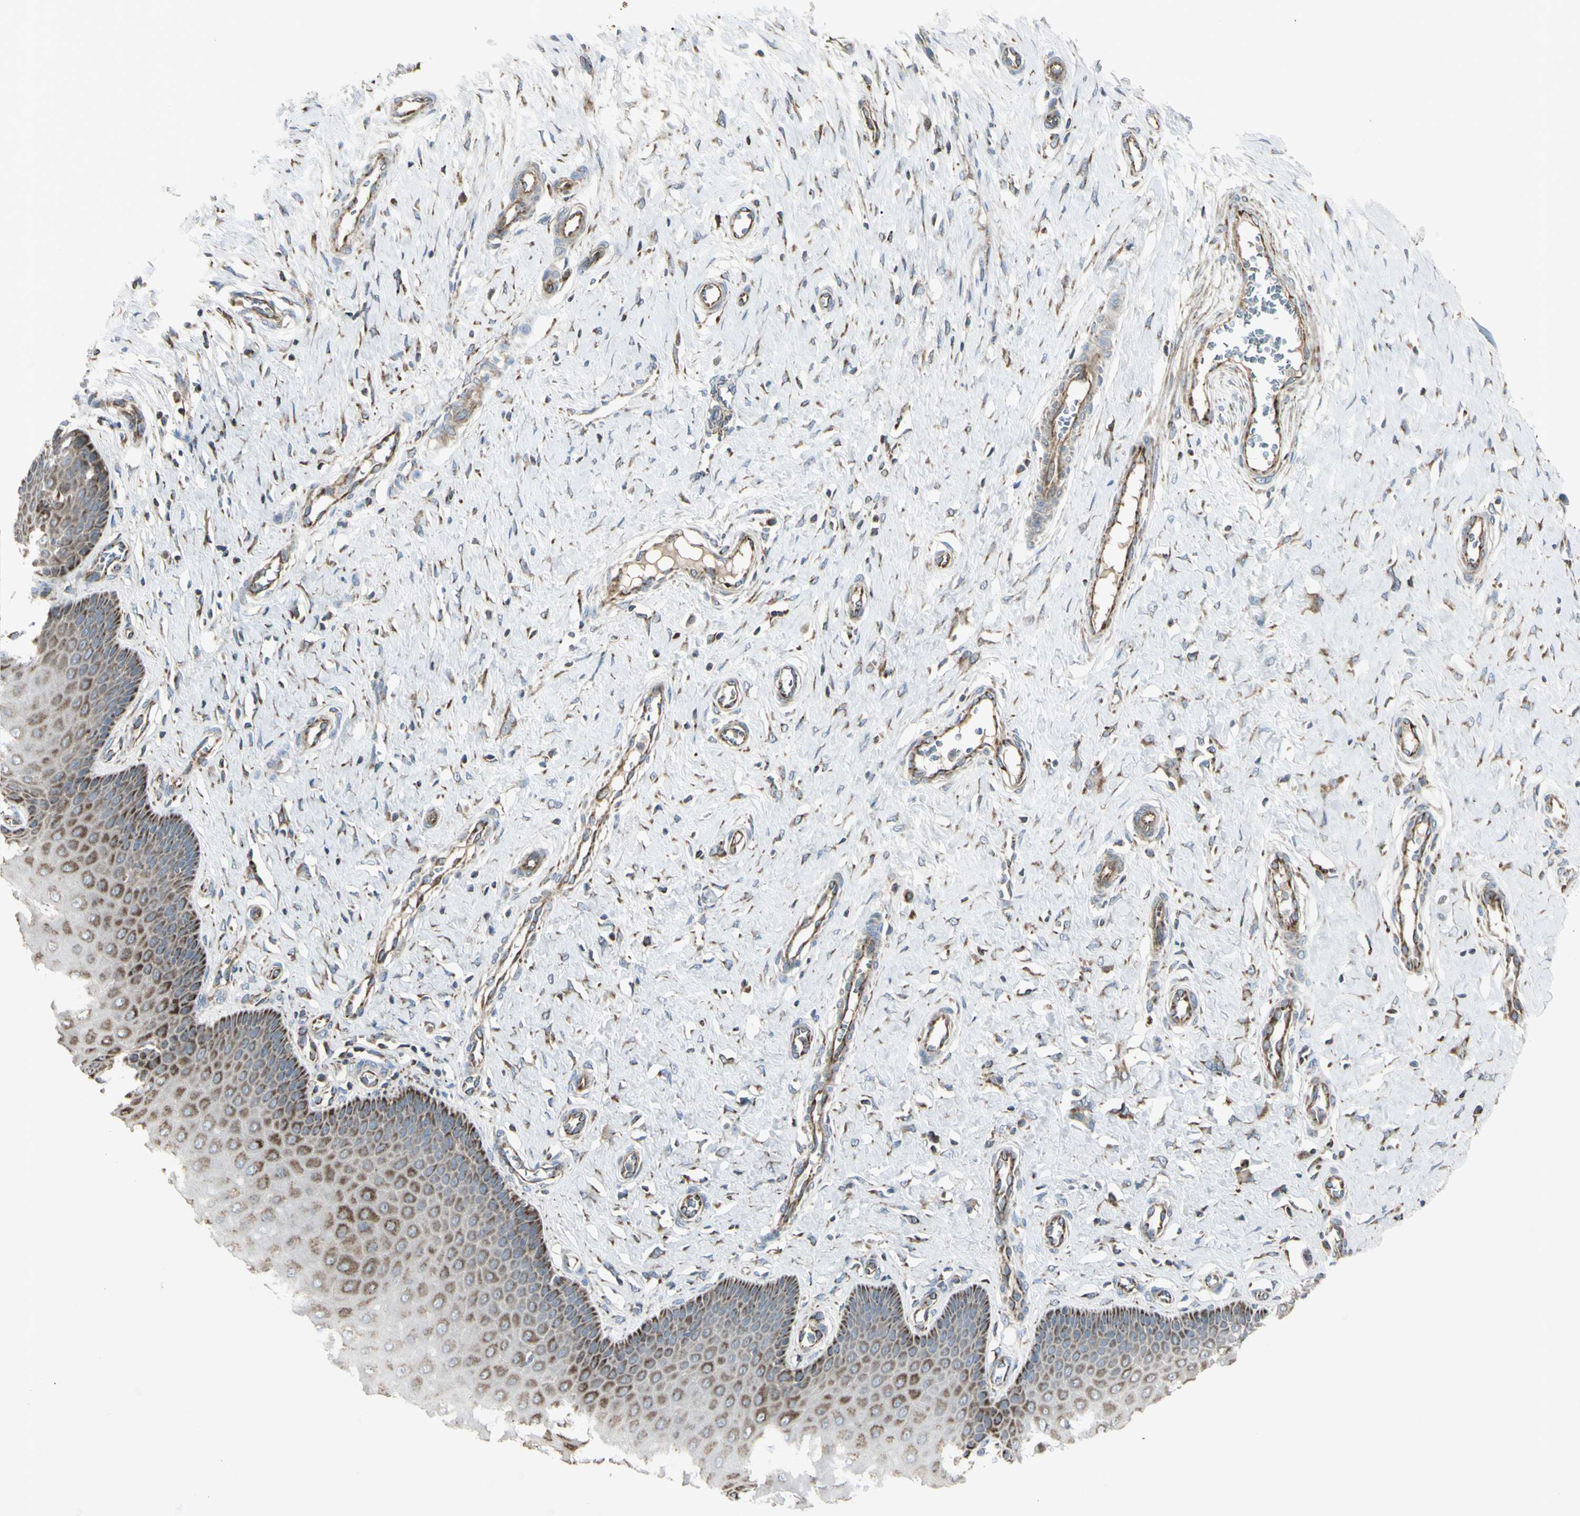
{"staining": {"intensity": "strong", "quantity": ">75%", "location": "cytoplasmic/membranous"}, "tissue": "cervix", "cell_type": "Glandular cells", "image_type": "normal", "snomed": [{"axis": "morphology", "description": "Normal tissue, NOS"}, {"axis": "topography", "description": "Cervix"}], "caption": "Immunohistochemical staining of normal cervix shows high levels of strong cytoplasmic/membranous positivity in about >75% of glandular cells.", "gene": "CYB5R1", "patient": {"sex": "female", "age": 55}}